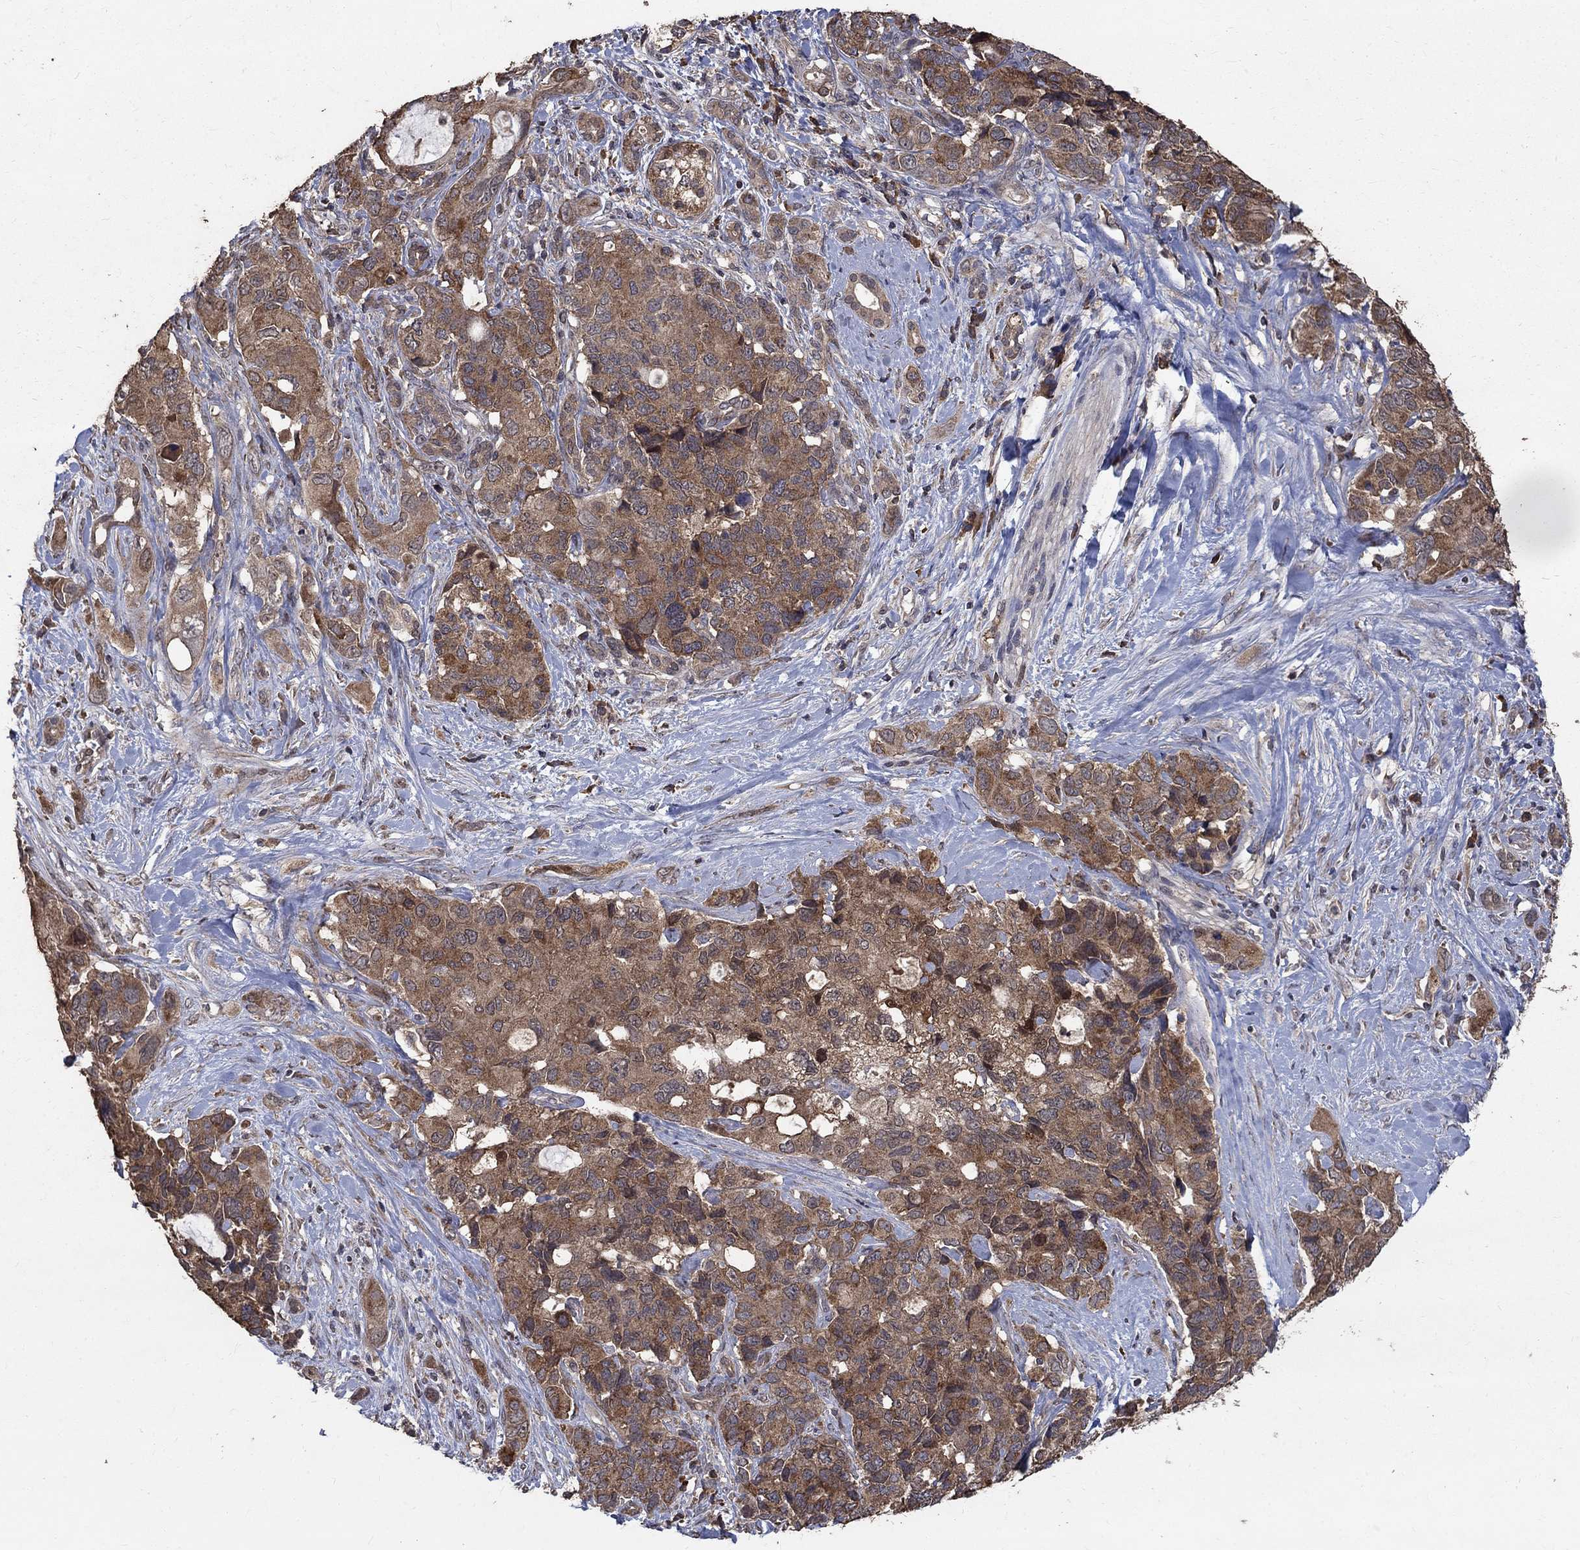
{"staining": {"intensity": "moderate", "quantity": ">75%", "location": "cytoplasmic/membranous"}, "tissue": "pancreatic cancer", "cell_type": "Tumor cells", "image_type": "cancer", "snomed": [{"axis": "morphology", "description": "Adenocarcinoma, NOS"}, {"axis": "topography", "description": "Pancreas"}], "caption": "Brown immunohistochemical staining in human pancreatic cancer (adenocarcinoma) displays moderate cytoplasmic/membranous positivity in approximately >75% of tumor cells.", "gene": "C17orf75", "patient": {"sex": "female", "age": 56}}